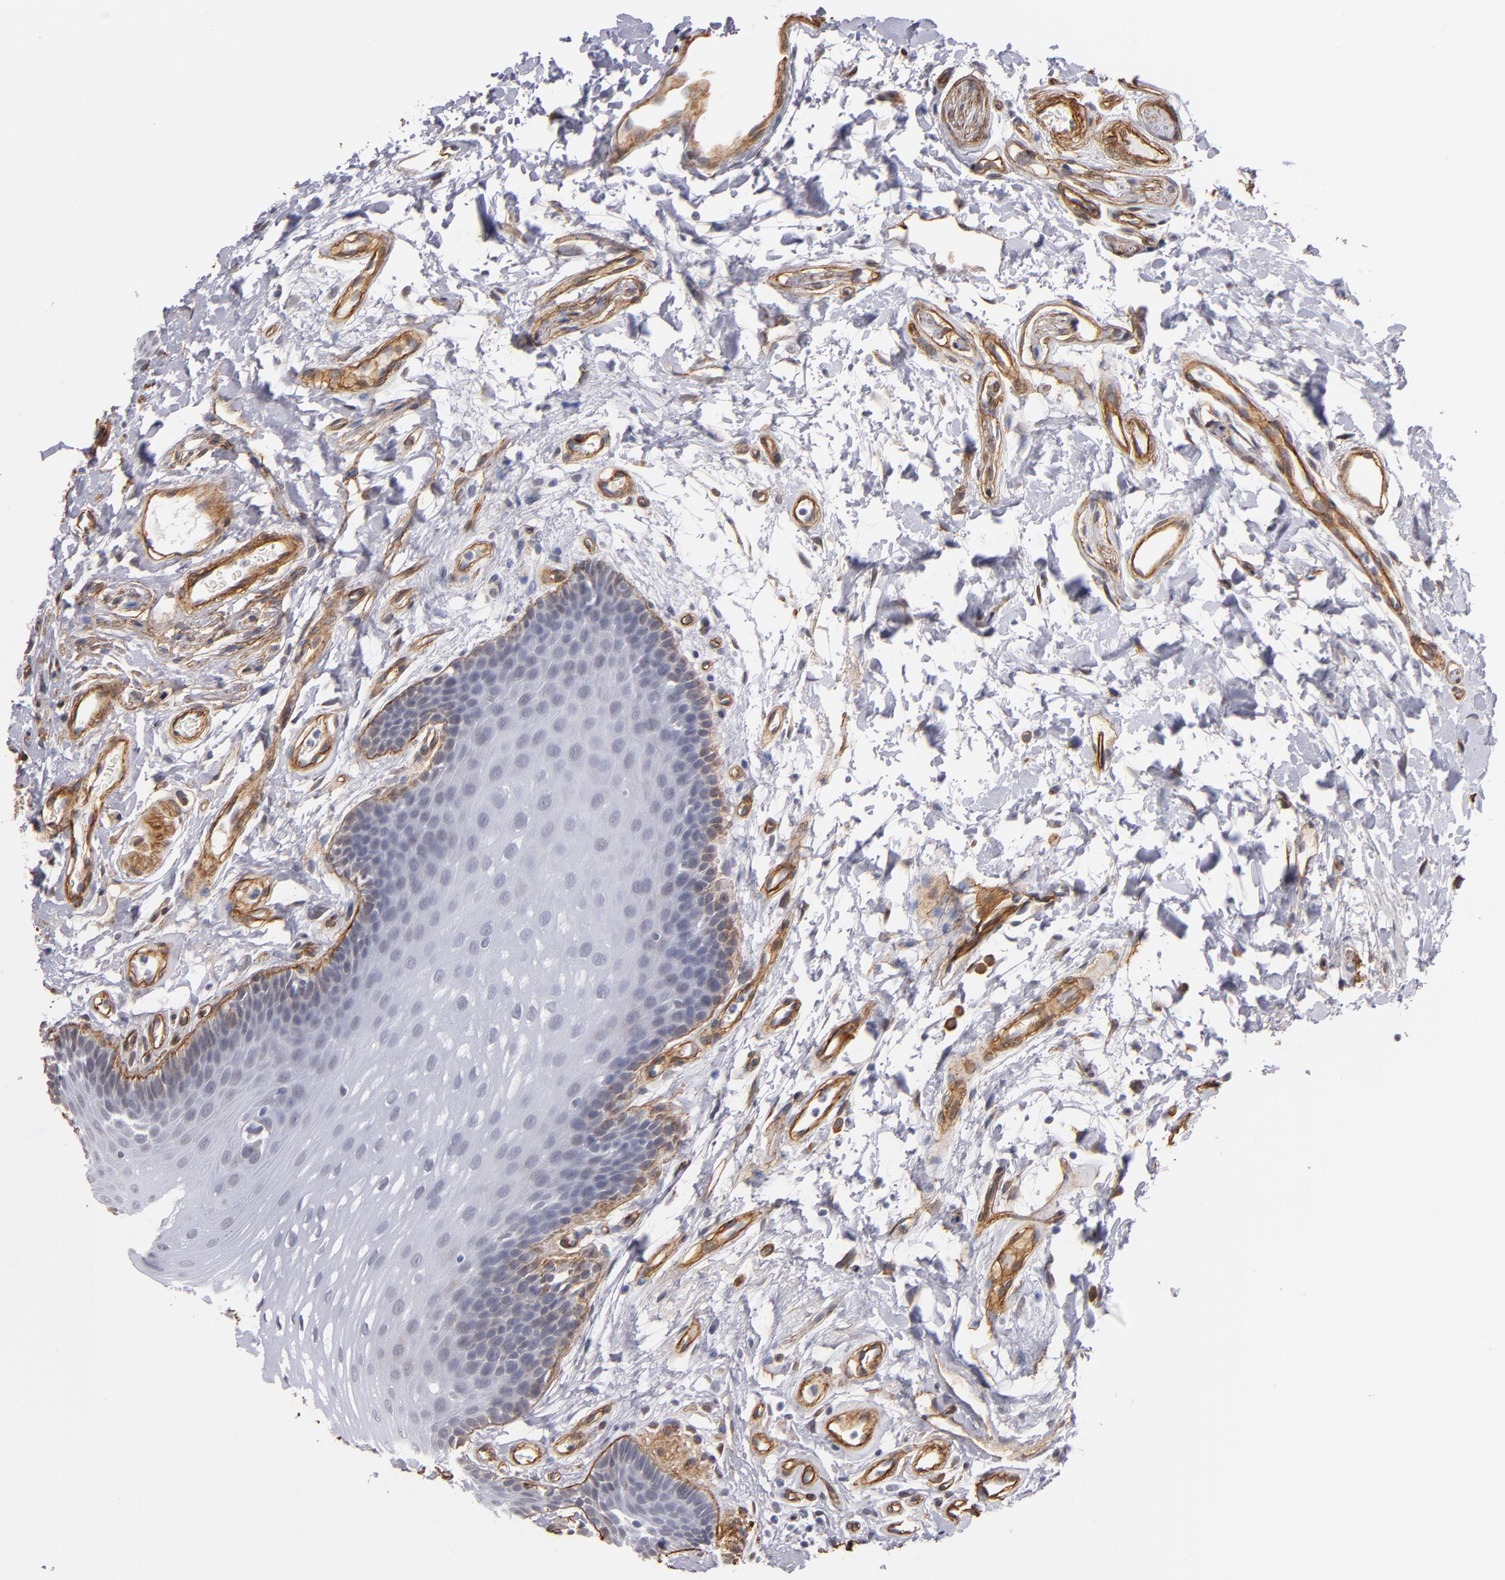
{"staining": {"intensity": "moderate", "quantity": "<25%", "location": "cytoplasmic/membranous"}, "tissue": "oral mucosa", "cell_type": "Squamous epithelial cells", "image_type": "normal", "snomed": [{"axis": "morphology", "description": "Normal tissue, NOS"}, {"axis": "topography", "description": "Oral tissue"}], "caption": "This is an image of immunohistochemistry staining of unremarkable oral mucosa, which shows moderate staining in the cytoplasmic/membranous of squamous epithelial cells.", "gene": "LAMC1", "patient": {"sex": "male", "age": 62}}